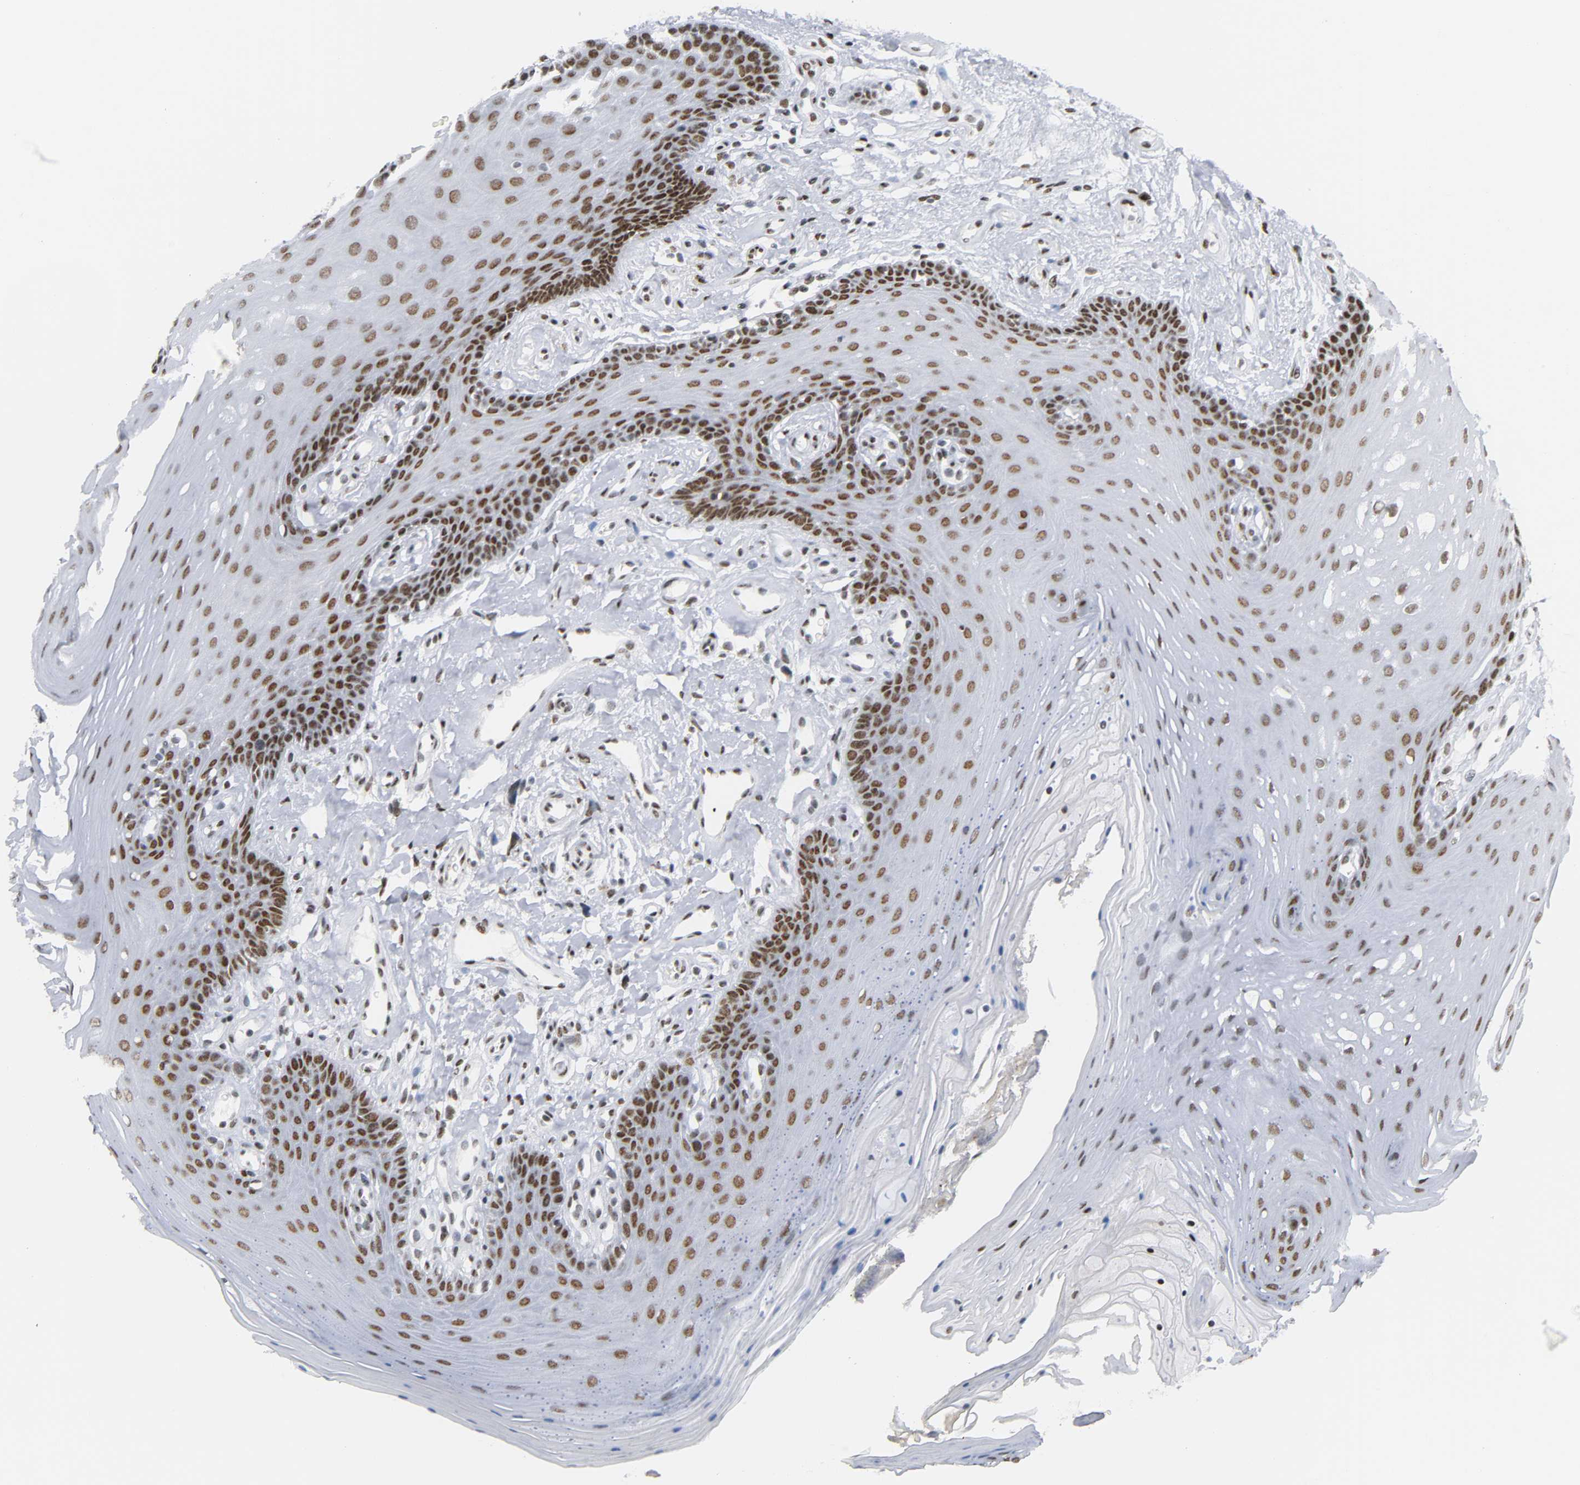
{"staining": {"intensity": "moderate", "quantity": ">75%", "location": "nuclear"}, "tissue": "oral mucosa", "cell_type": "Squamous epithelial cells", "image_type": "normal", "snomed": [{"axis": "morphology", "description": "Normal tissue, NOS"}, {"axis": "topography", "description": "Oral tissue"}], "caption": "This image exhibits immunohistochemistry staining of benign human oral mucosa, with medium moderate nuclear positivity in approximately >75% of squamous epithelial cells.", "gene": "CREBBP", "patient": {"sex": "male", "age": 62}}